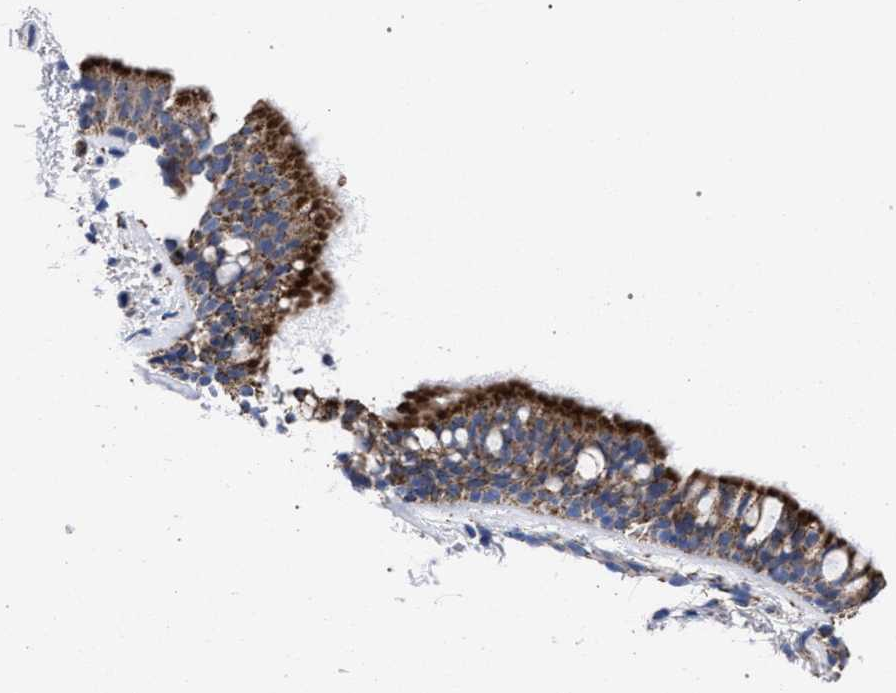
{"staining": {"intensity": "strong", "quantity": ">75%", "location": "cytoplasmic/membranous"}, "tissue": "bronchus", "cell_type": "Respiratory epithelial cells", "image_type": "normal", "snomed": [{"axis": "morphology", "description": "Normal tissue, NOS"}, {"axis": "topography", "description": "Cartilage tissue"}, {"axis": "topography", "description": "Bronchus"}], "caption": "A high-resolution photomicrograph shows immunohistochemistry staining of normal bronchus, which displays strong cytoplasmic/membranous expression in about >75% of respiratory epithelial cells.", "gene": "ACADS", "patient": {"sex": "female", "age": 53}}